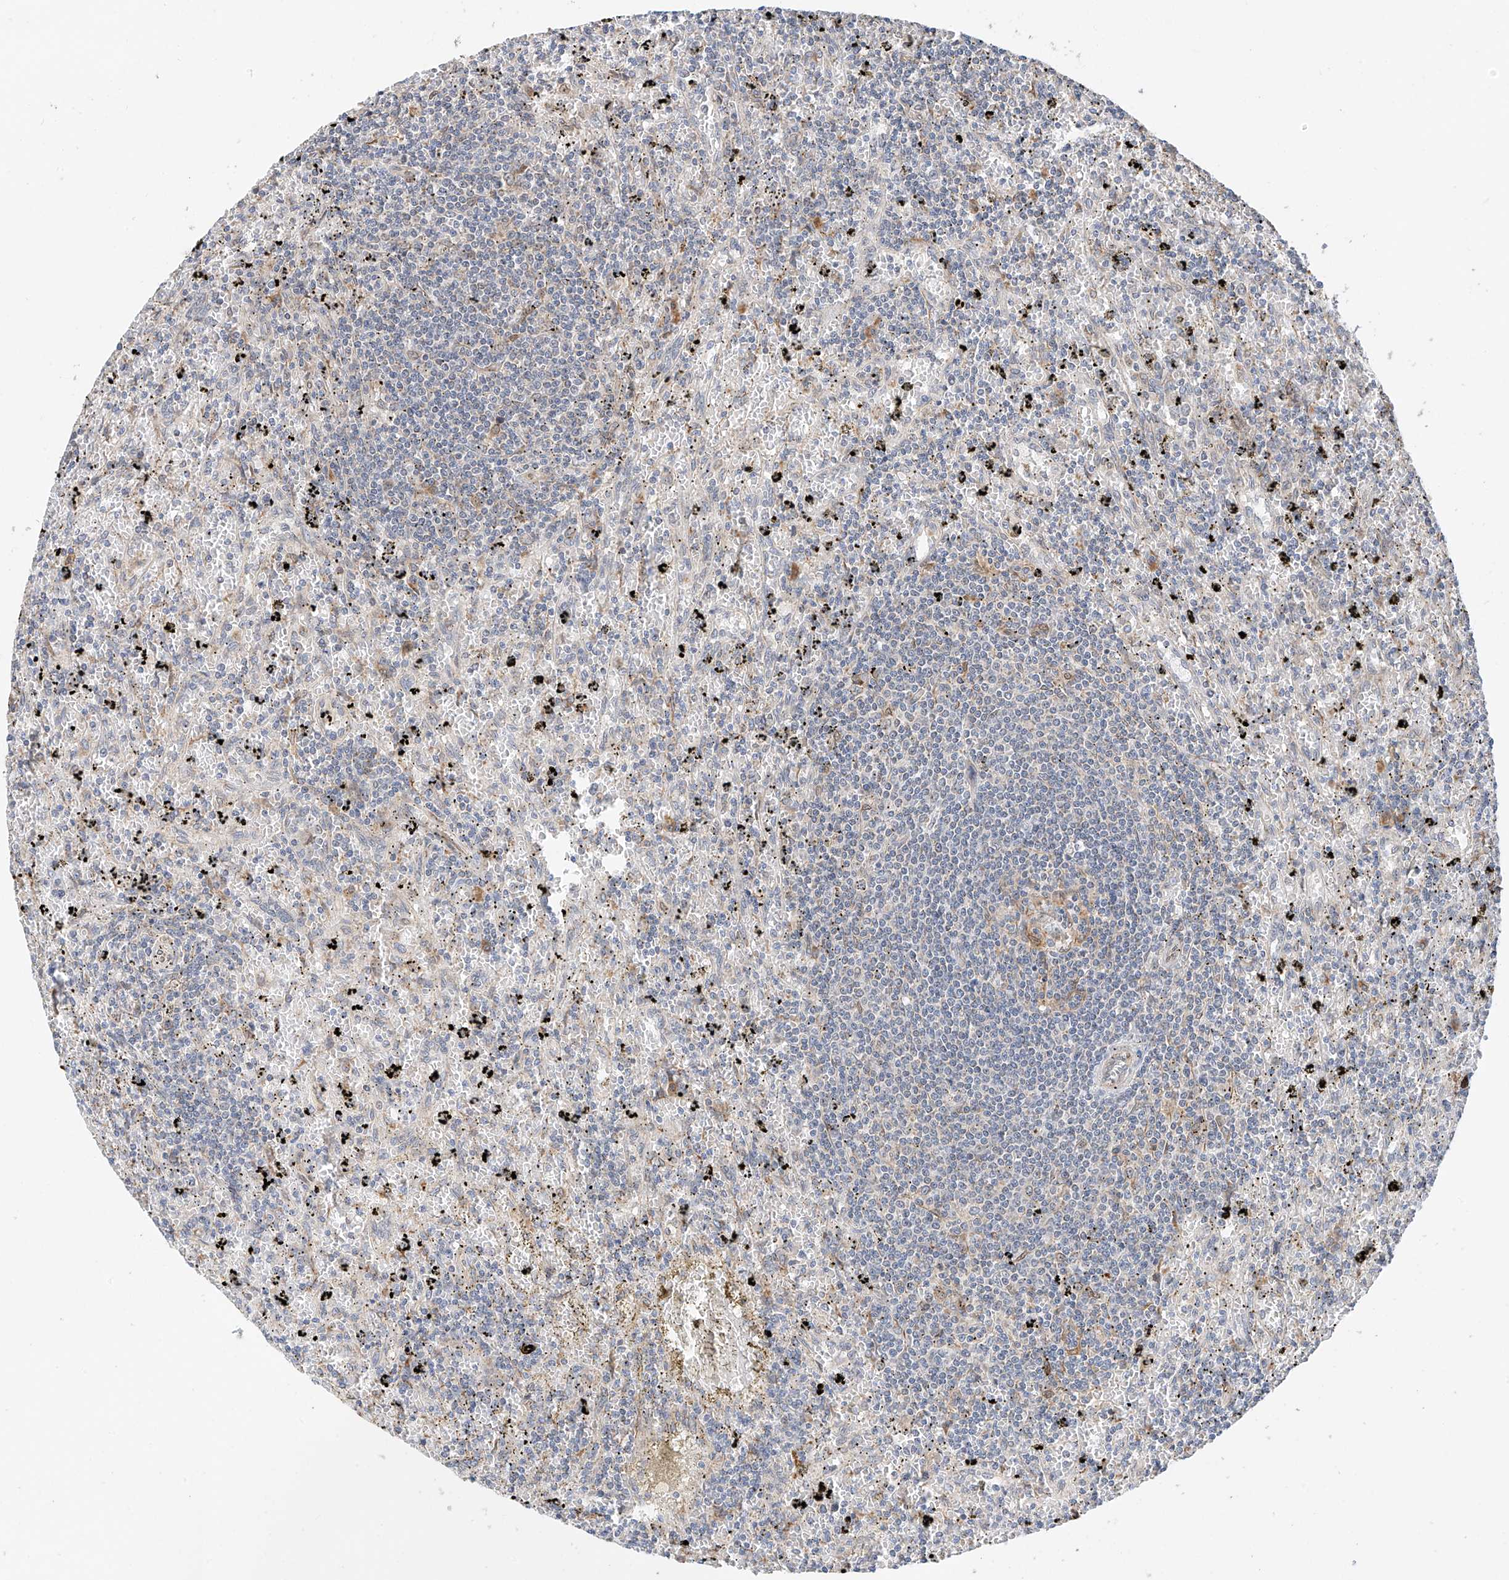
{"staining": {"intensity": "negative", "quantity": "none", "location": "none"}, "tissue": "lymphoma", "cell_type": "Tumor cells", "image_type": "cancer", "snomed": [{"axis": "morphology", "description": "Malignant lymphoma, non-Hodgkin's type, Low grade"}, {"axis": "topography", "description": "Spleen"}], "caption": "The immunohistochemistry (IHC) photomicrograph has no significant positivity in tumor cells of low-grade malignant lymphoma, non-Hodgkin's type tissue.", "gene": "PPA2", "patient": {"sex": "male", "age": 76}}